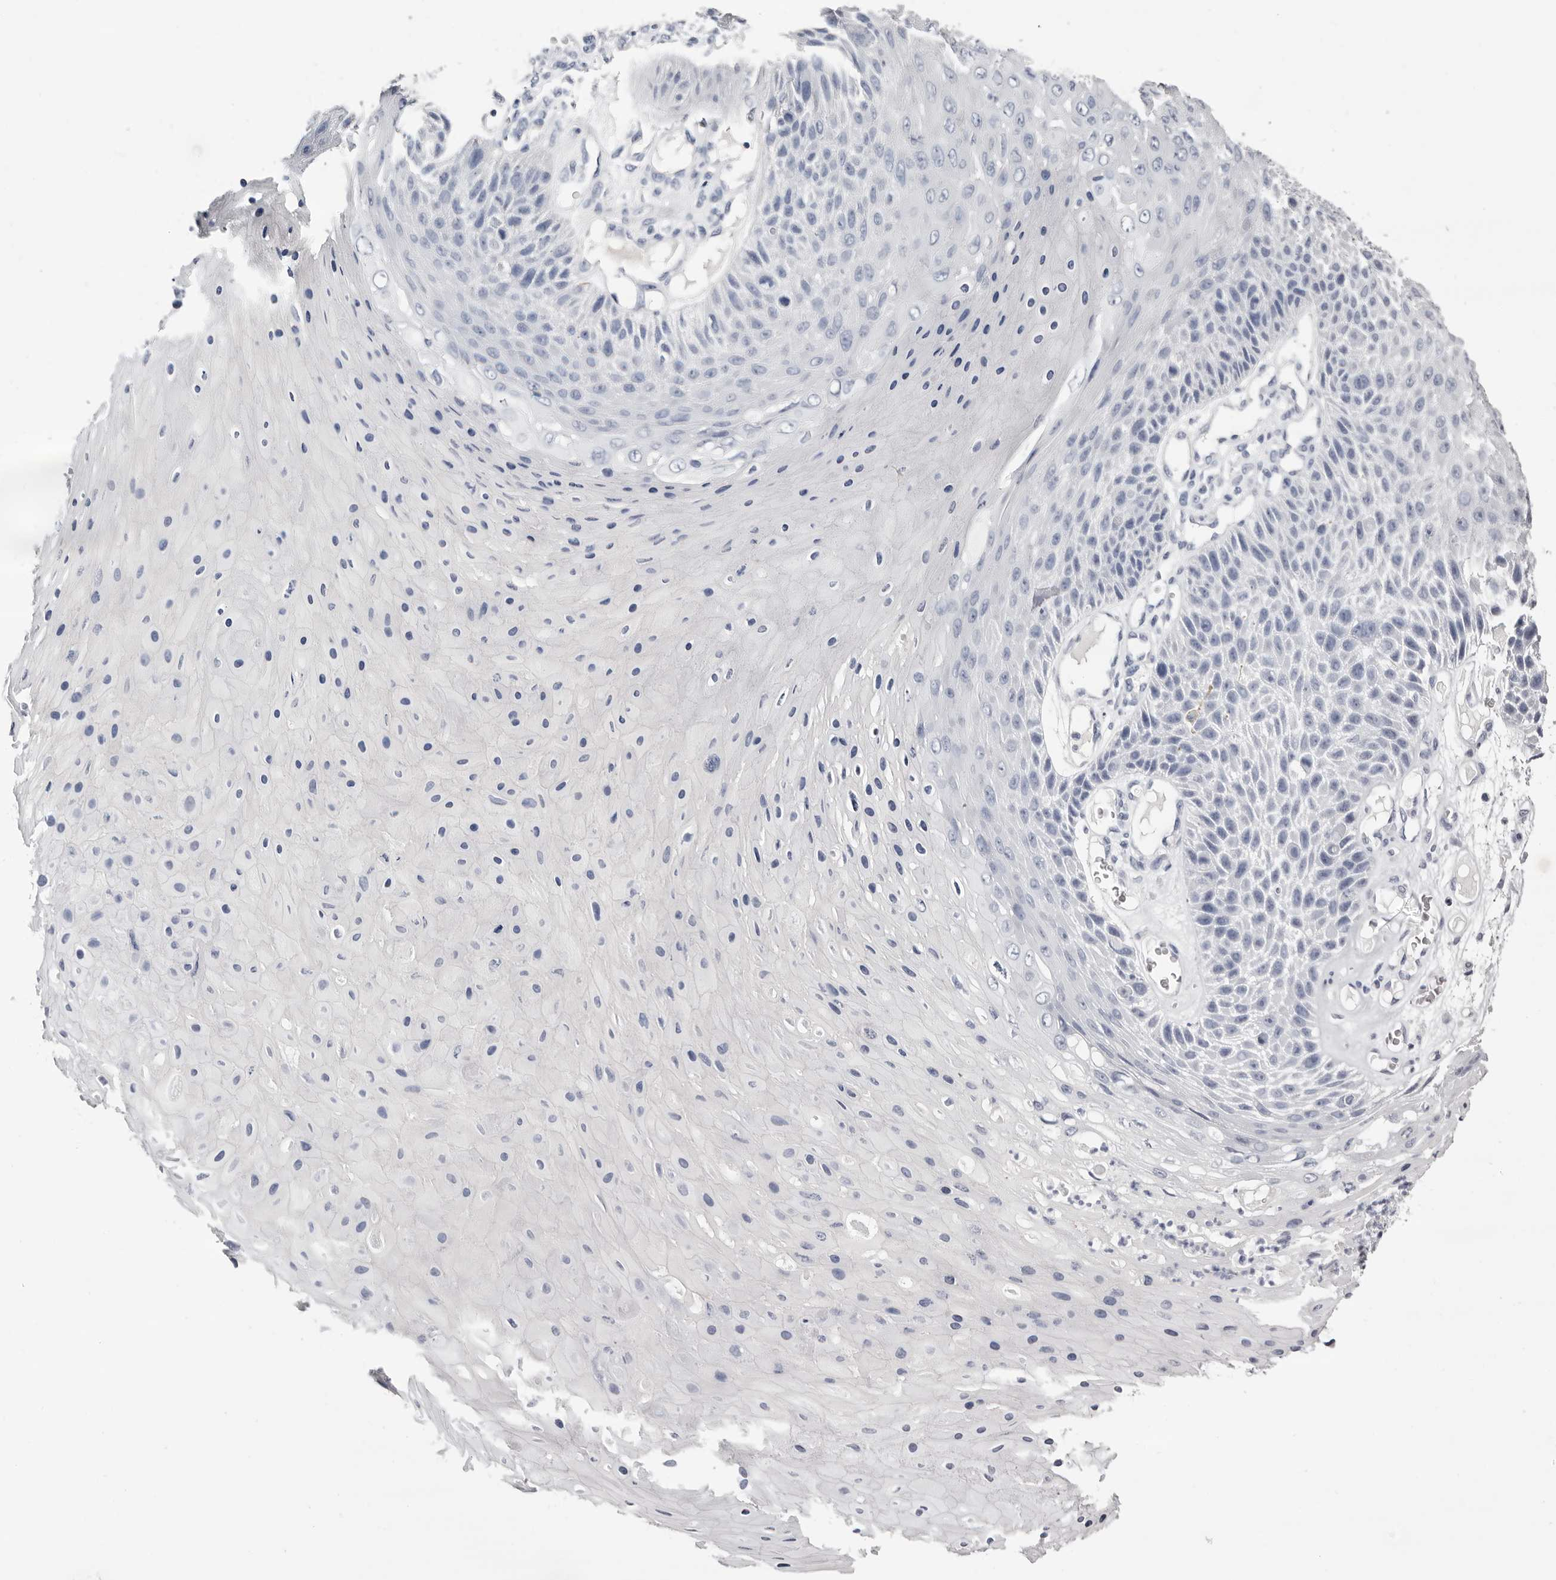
{"staining": {"intensity": "negative", "quantity": "none", "location": "none"}, "tissue": "skin cancer", "cell_type": "Tumor cells", "image_type": "cancer", "snomed": [{"axis": "morphology", "description": "Squamous cell carcinoma, NOS"}, {"axis": "topography", "description": "Skin"}], "caption": "IHC histopathology image of neoplastic tissue: human squamous cell carcinoma (skin) stained with DAB demonstrates no significant protein staining in tumor cells.", "gene": "LPO", "patient": {"sex": "female", "age": 88}}